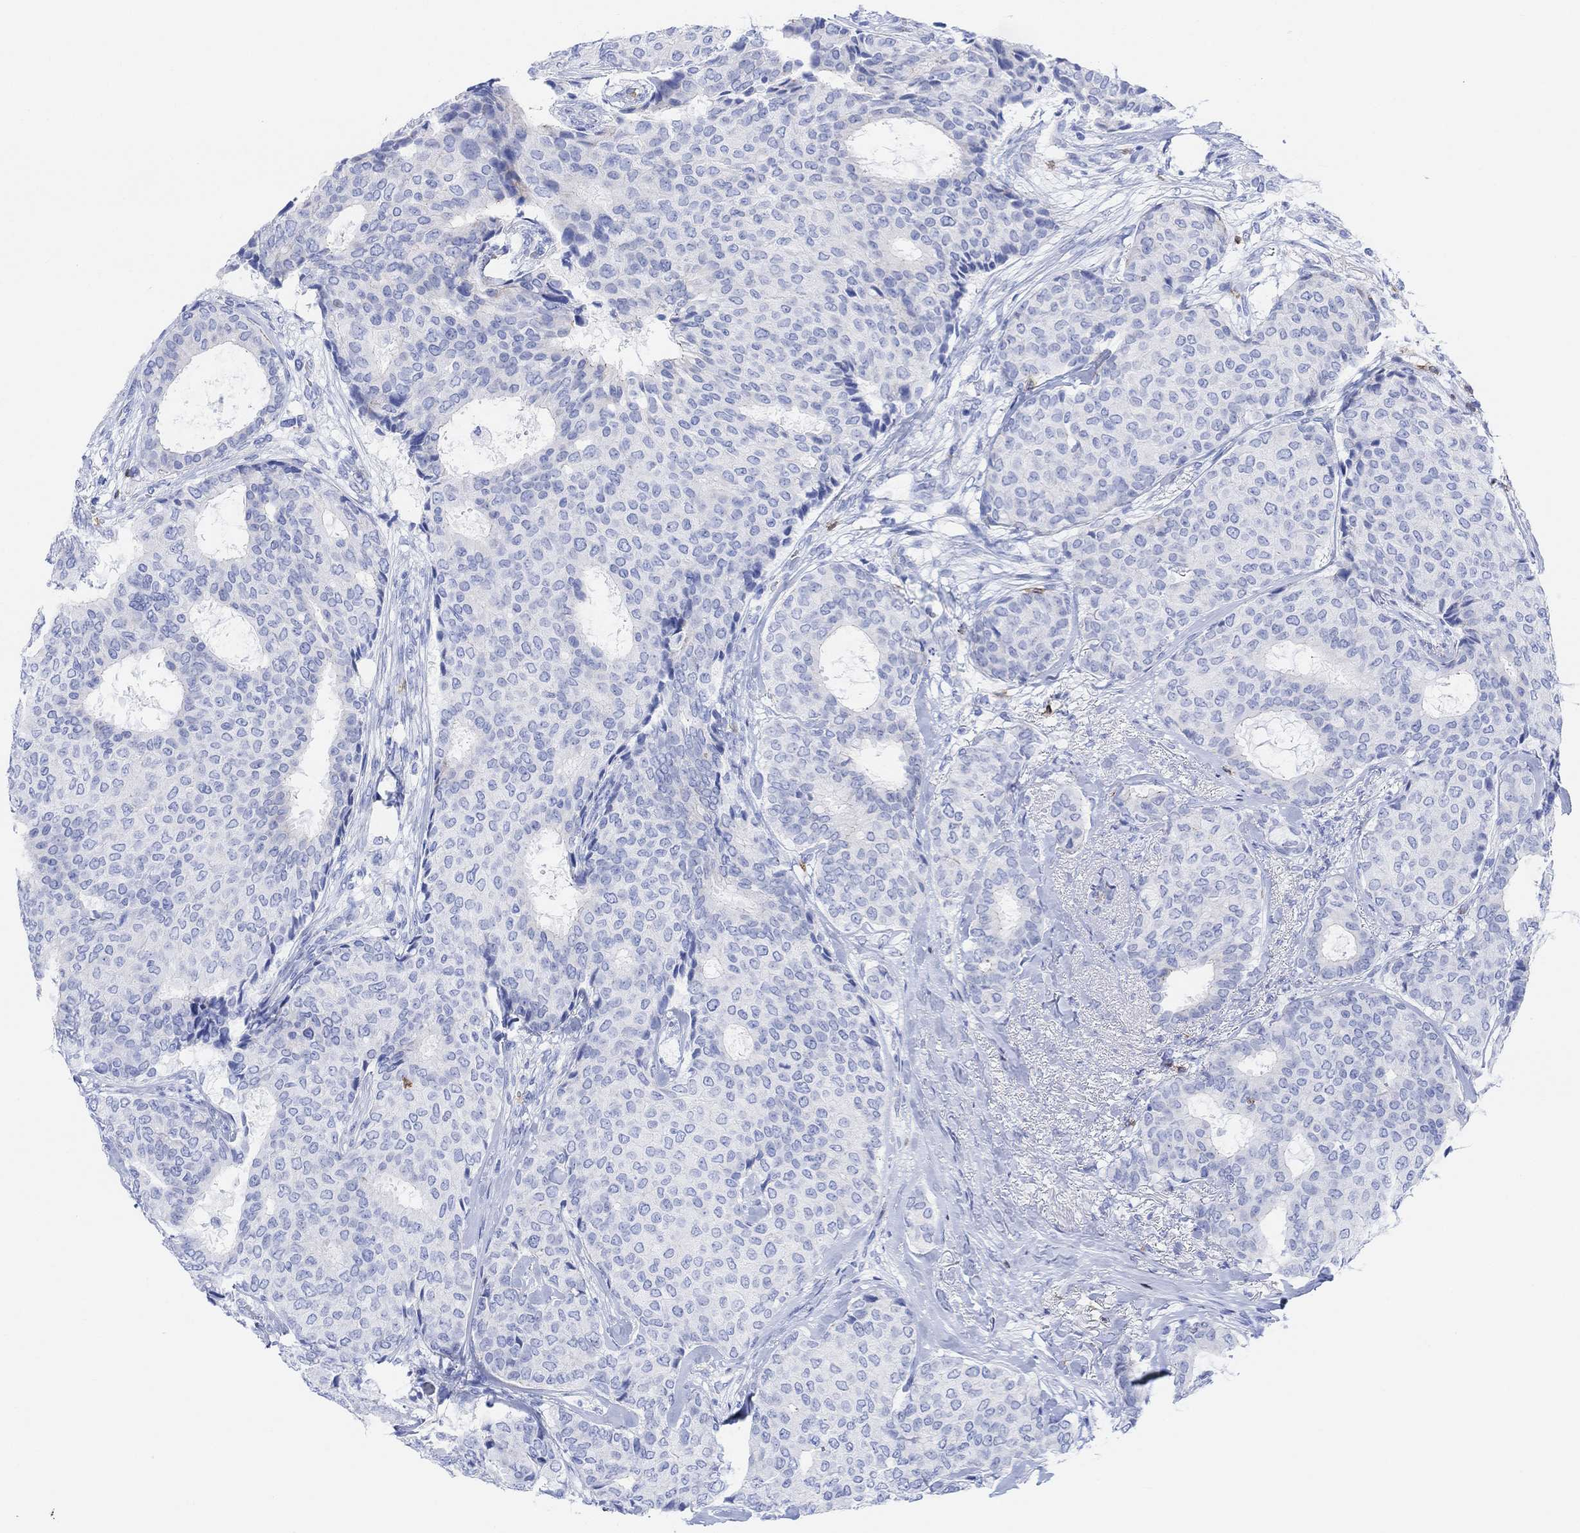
{"staining": {"intensity": "moderate", "quantity": "<25%", "location": "cytoplasmic/membranous"}, "tissue": "breast cancer", "cell_type": "Tumor cells", "image_type": "cancer", "snomed": [{"axis": "morphology", "description": "Duct carcinoma"}, {"axis": "topography", "description": "Breast"}], "caption": "Breast intraductal carcinoma stained with a brown dye exhibits moderate cytoplasmic/membranous positive positivity in approximately <25% of tumor cells.", "gene": "GPR65", "patient": {"sex": "female", "age": 75}}